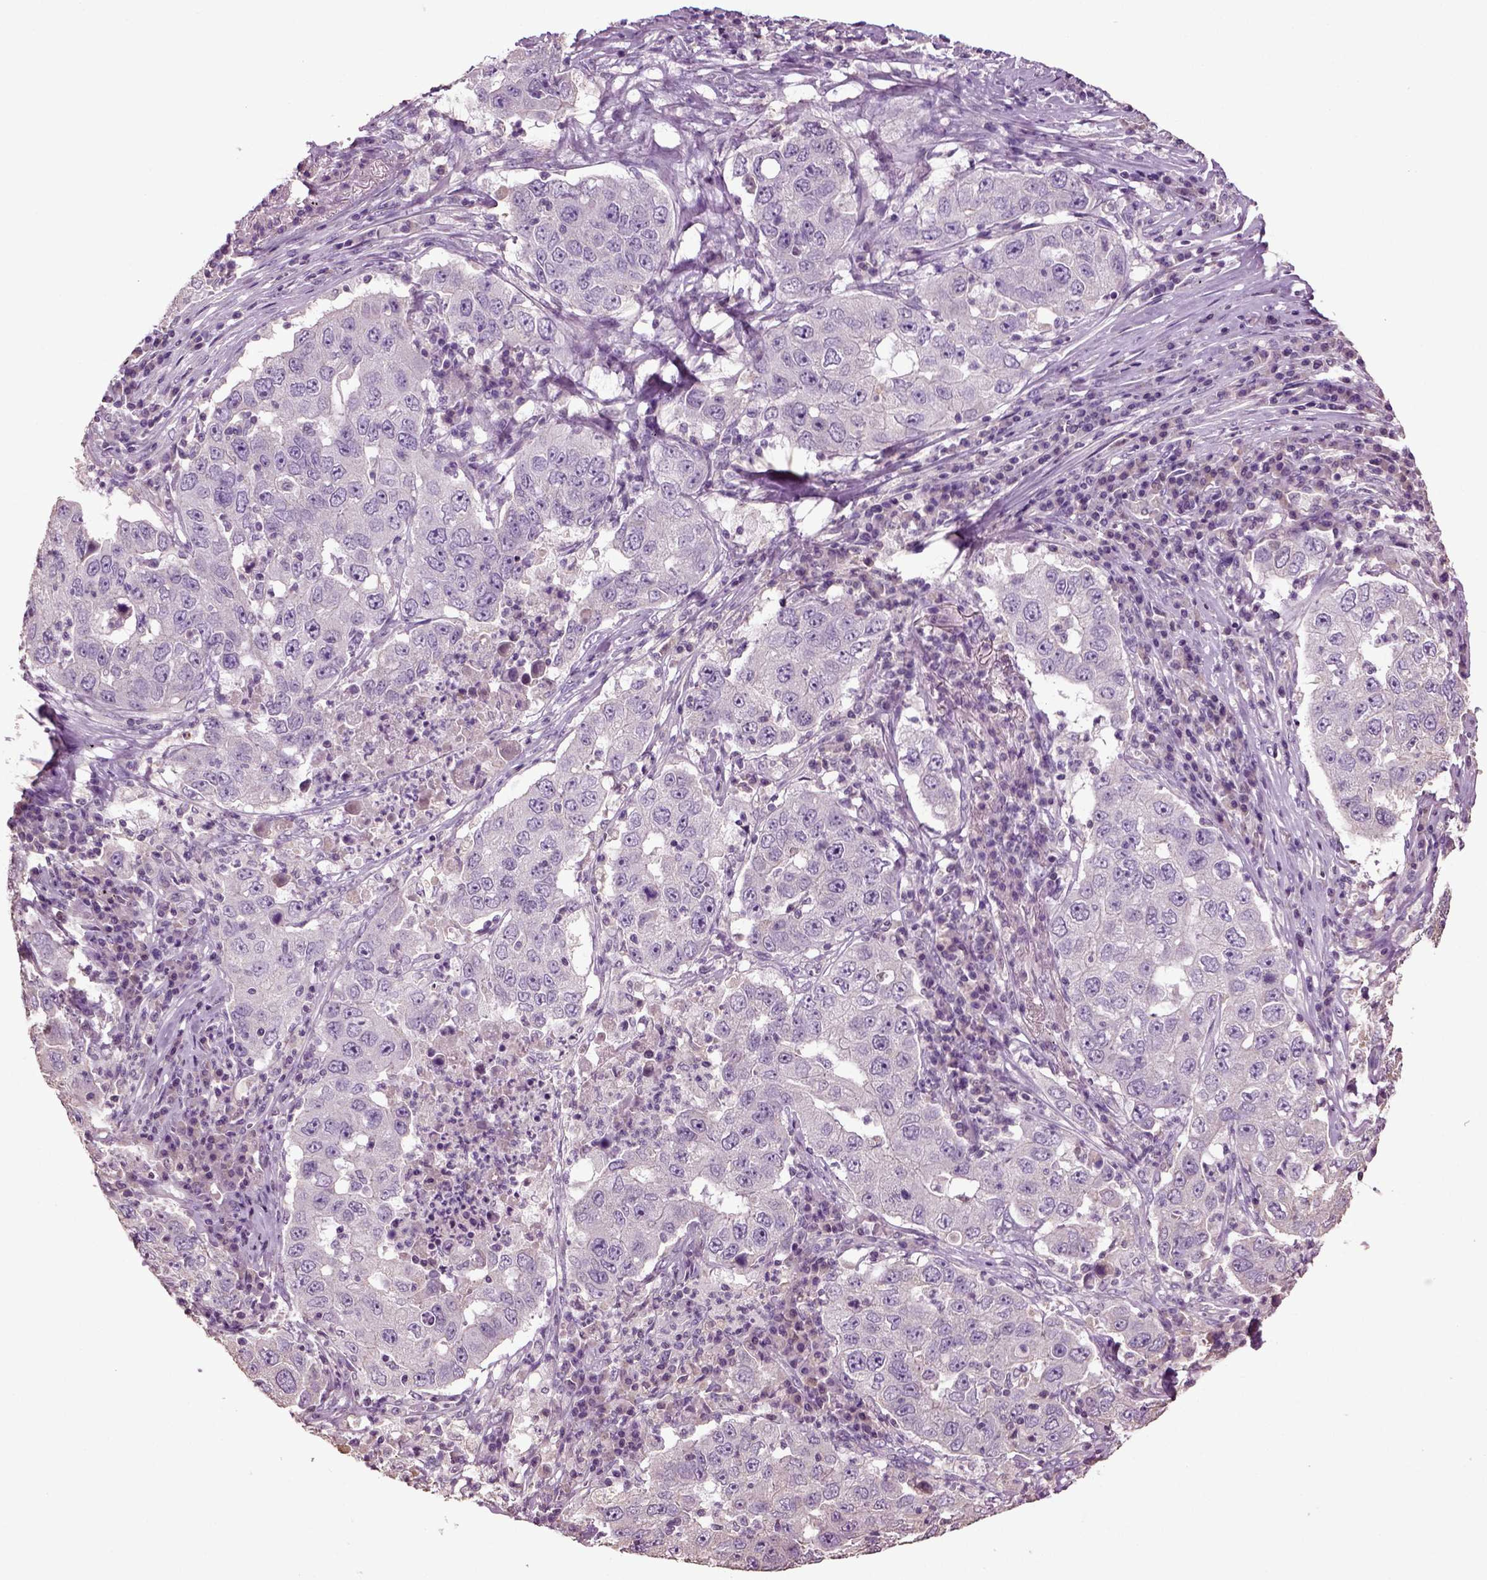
{"staining": {"intensity": "negative", "quantity": "none", "location": "none"}, "tissue": "lung cancer", "cell_type": "Tumor cells", "image_type": "cancer", "snomed": [{"axis": "morphology", "description": "Adenocarcinoma, NOS"}, {"axis": "topography", "description": "Lung"}], "caption": "Adenocarcinoma (lung) stained for a protein using immunohistochemistry (IHC) exhibits no staining tumor cells.", "gene": "DEFB118", "patient": {"sex": "male", "age": 73}}